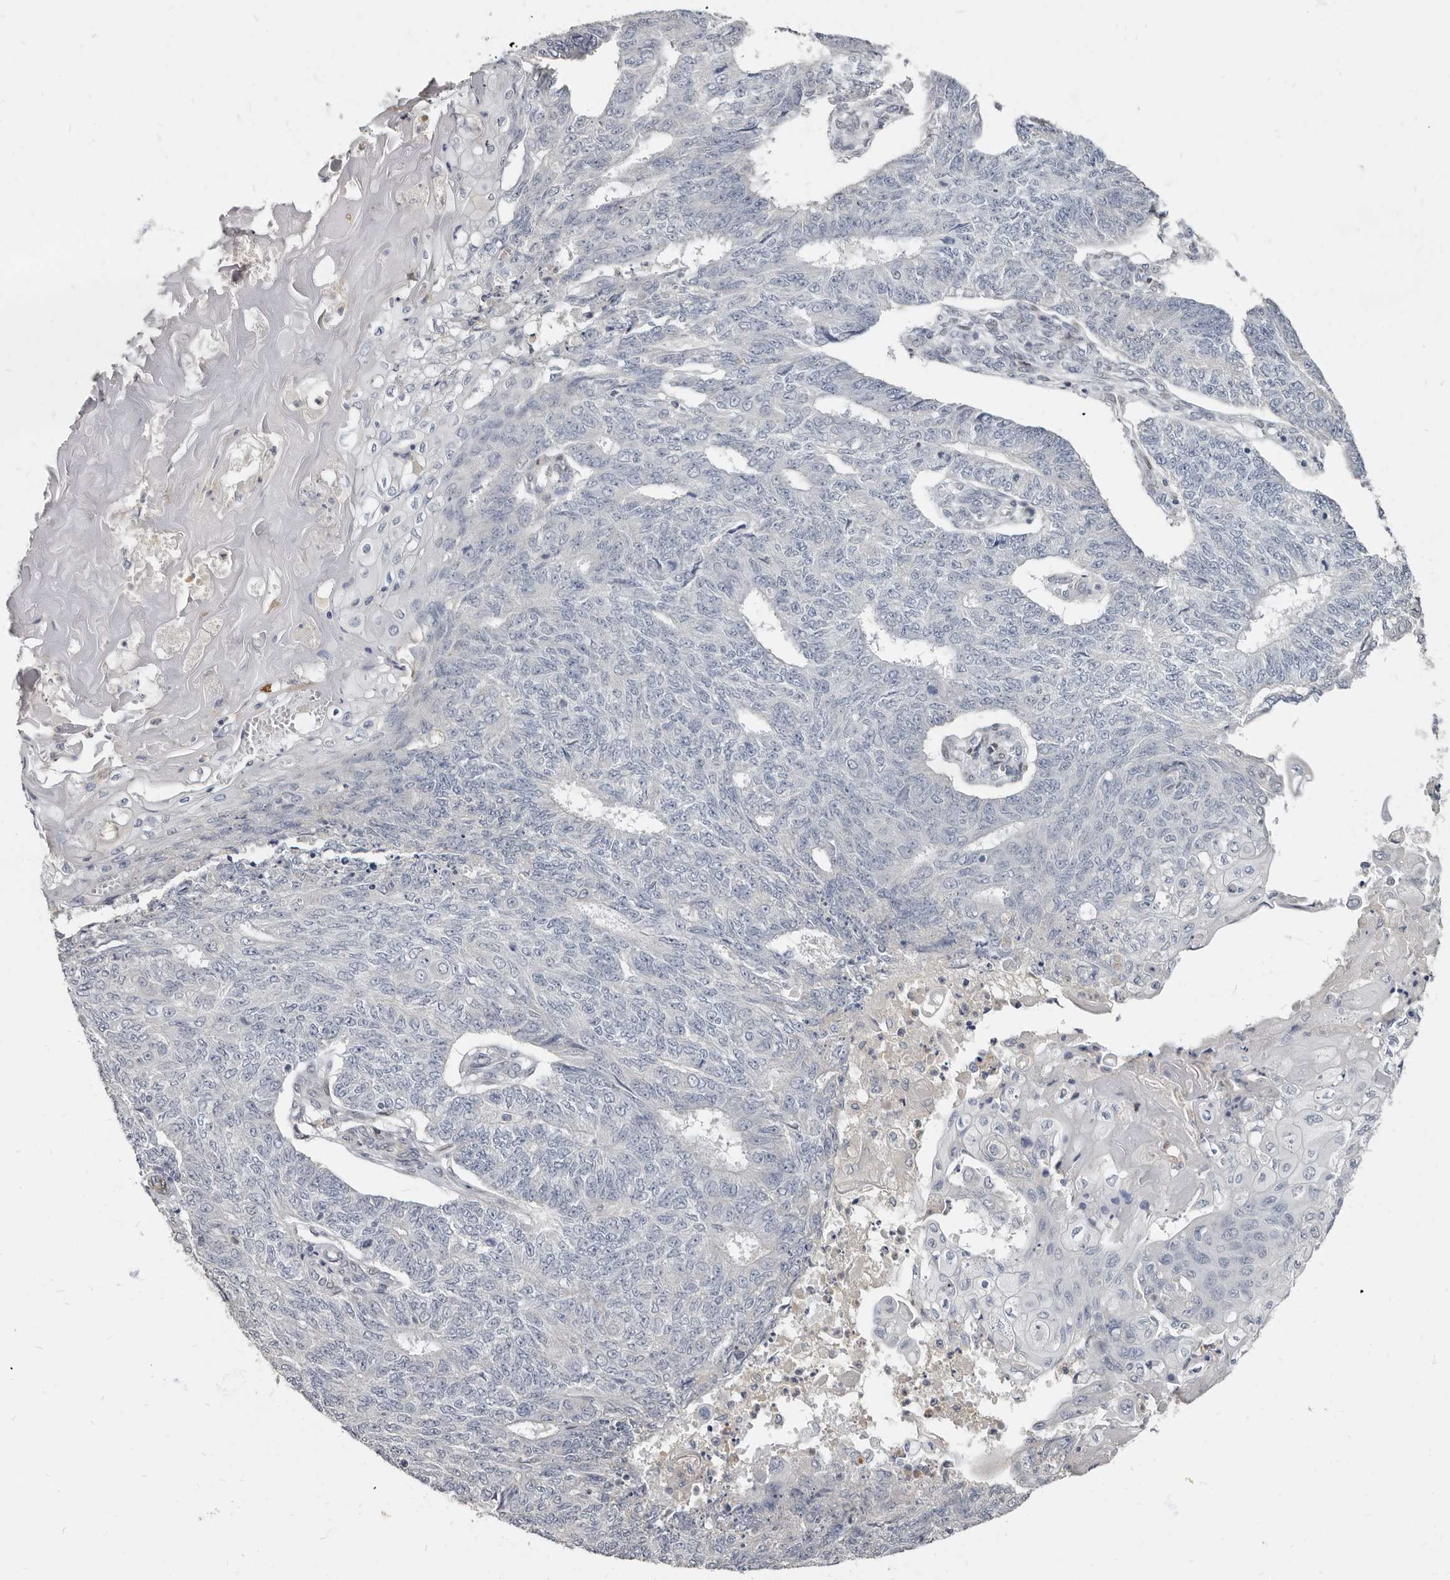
{"staining": {"intensity": "negative", "quantity": "none", "location": "none"}, "tissue": "endometrial cancer", "cell_type": "Tumor cells", "image_type": "cancer", "snomed": [{"axis": "morphology", "description": "Adenocarcinoma, NOS"}, {"axis": "topography", "description": "Endometrium"}], "caption": "A high-resolution histopathology image shows IHC staining of endometrial adenocarcinoma, which demonstrates no significant expression in tumor cells.", "gene": "MRGPRF", "patient": {"sex": "female", "age": 32}}